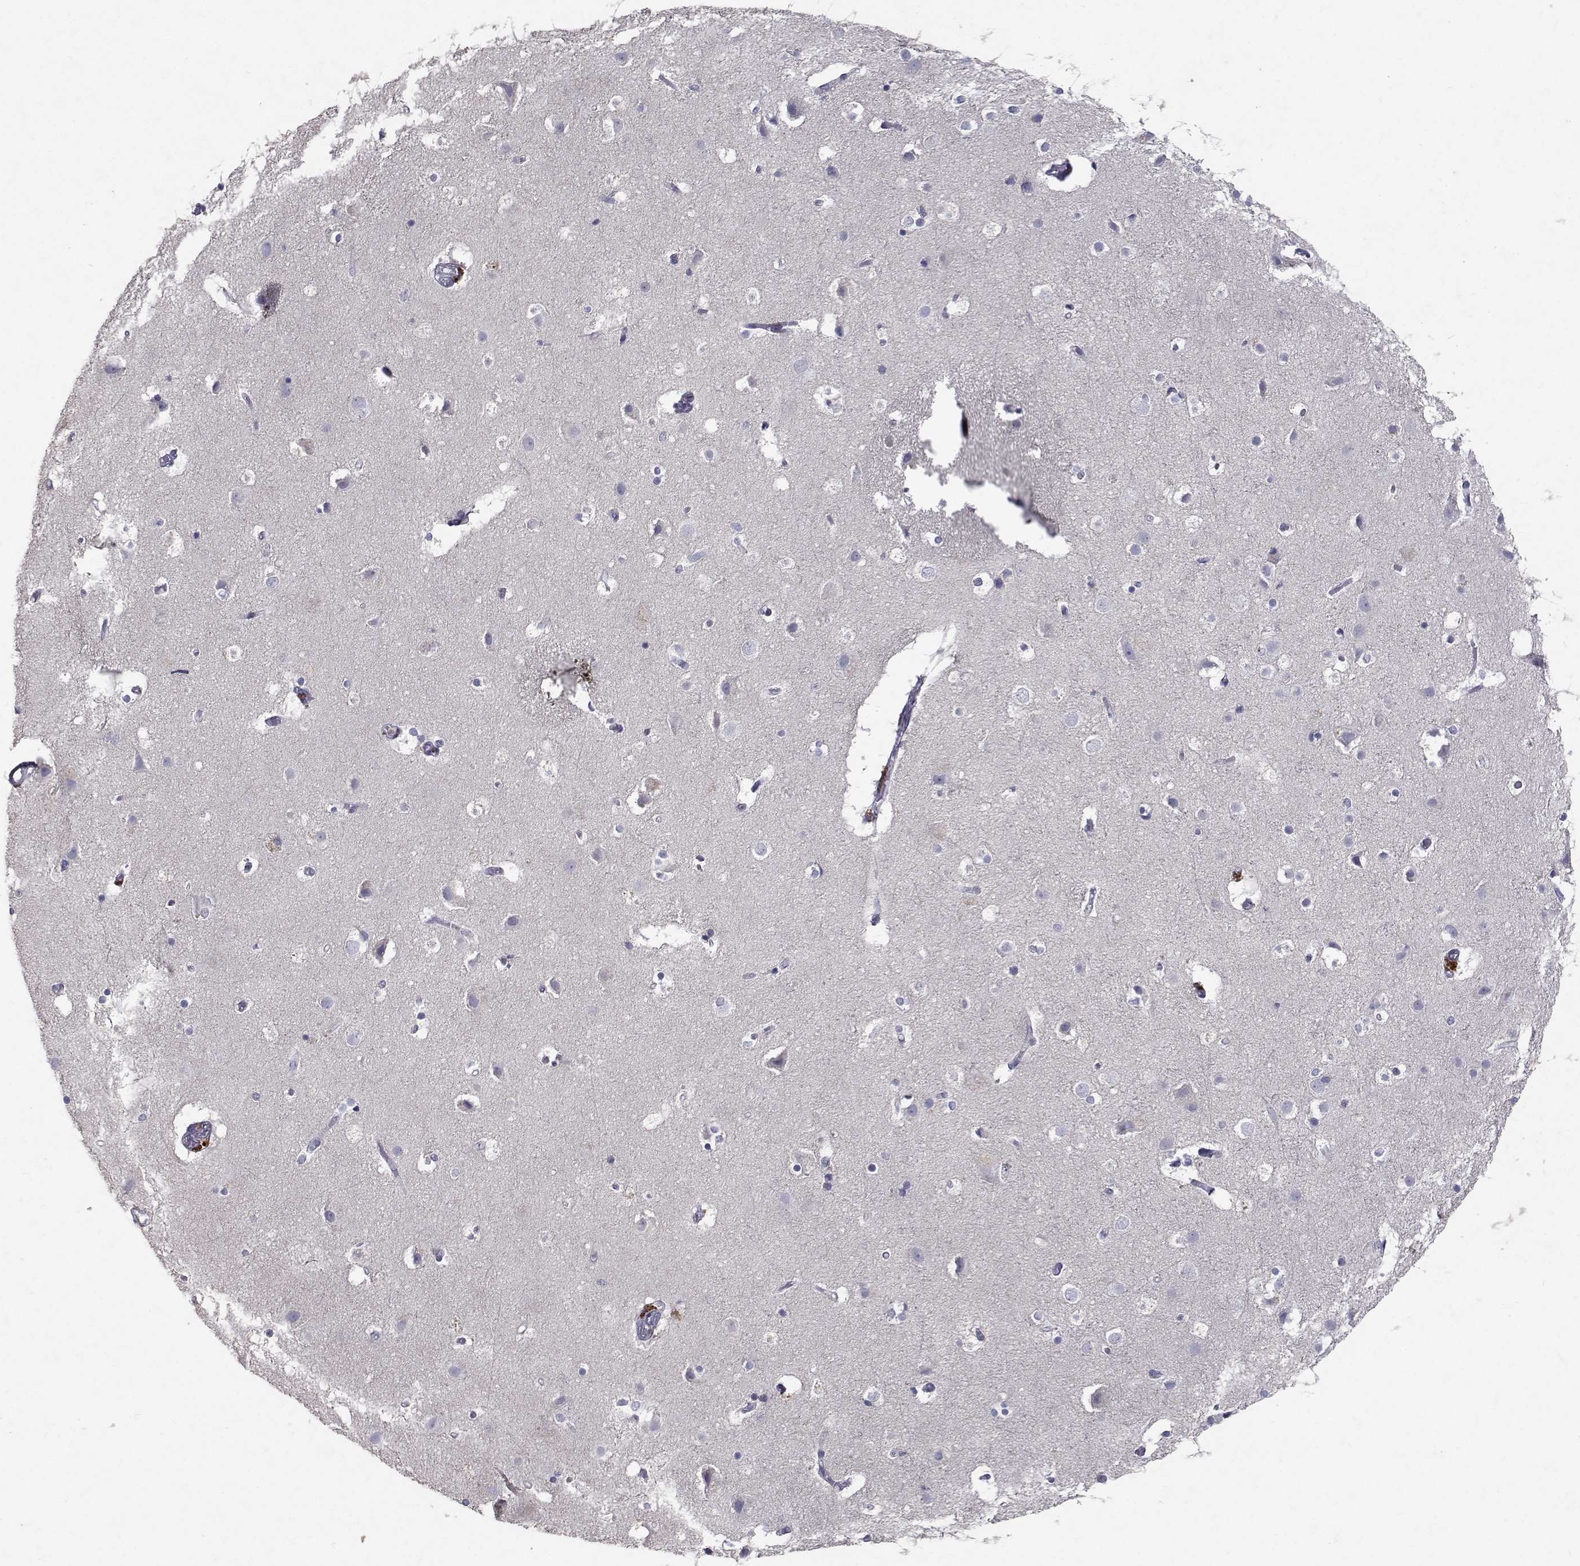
{"staining": {"intensity": "negative", "quantity": "none", "location": "none"}, "tissue": "cerebral cortex", "cell_type": "Endothelial cells", "image_type": "normal", "snomed": [{"axis": "morphology", "description": "Normal tissue, NOS"}, {"axis": "topography", "description": "Cerebral cortex"}], "caption": "High magnification brightfield microscopy of unremarkable cerebral cortex stained with DAB (brown) and counterstained with hematoxylin (blue): endothelial cells show no significant staining. The staining was performed using DAB to visualize the protein expression in brown, while the nuclei were stained in blue with hematoxylin (Magnification: 20x).", "gene": "RBPJL", "patient": {"sex": "female", "age": 52}}